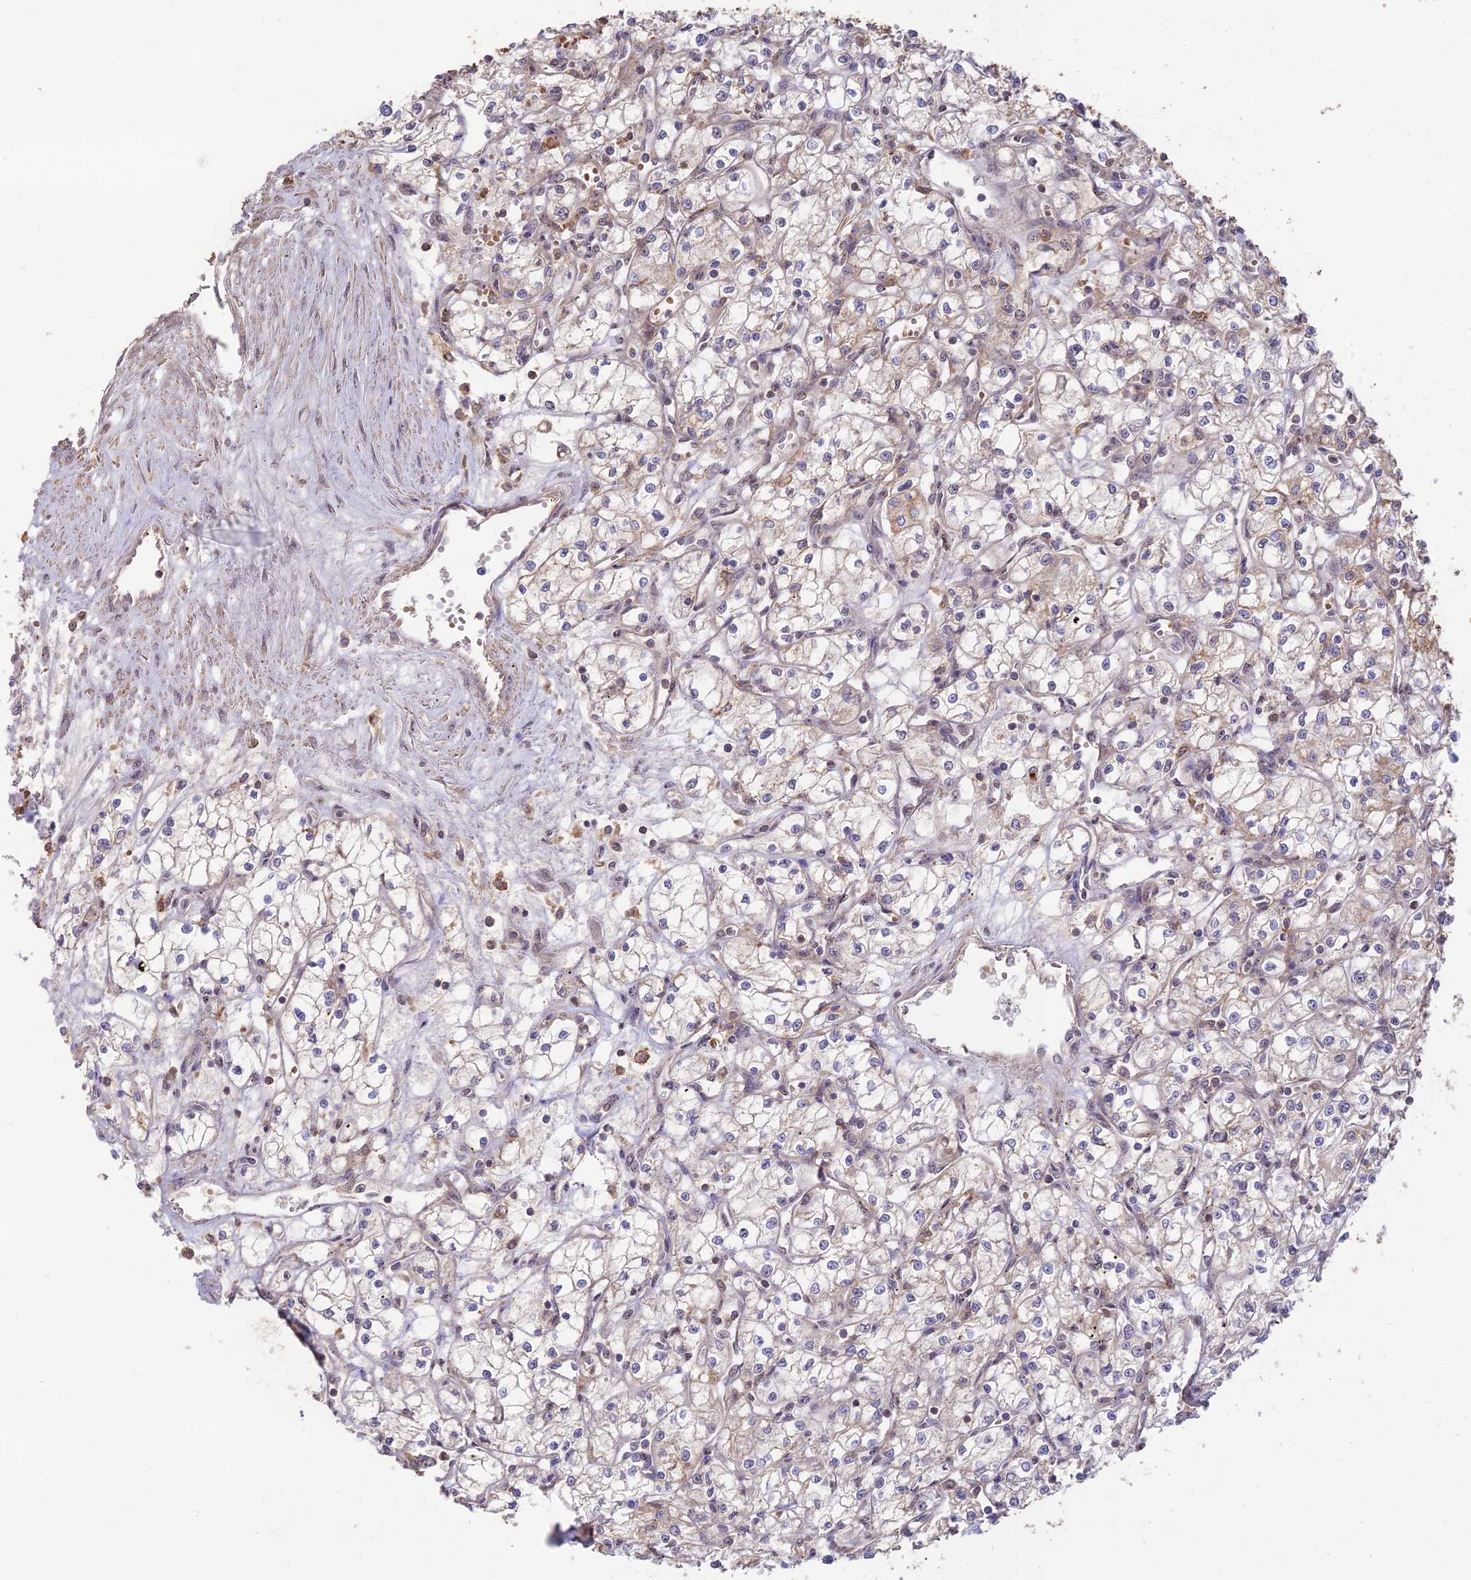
{"staining": {"intensity": "weak", "quantity": "<25%", "location": "cytoplasmic/membranous"}, "tissue": "renal cancer", "cell_type": "Tumor cells", "image_type": "cancer", "snomed": [{"axis": "morphology", "description": "Adenocarcinoma, NOS"}, {"axis": "topography", "description": "Kidney"}], "caption": "Tumor cells are negative for brown protein staining in renal cancer (adenocarcinoma).", "gene": "CLCF1", "patient": {"sex": "male", "age": 59}}